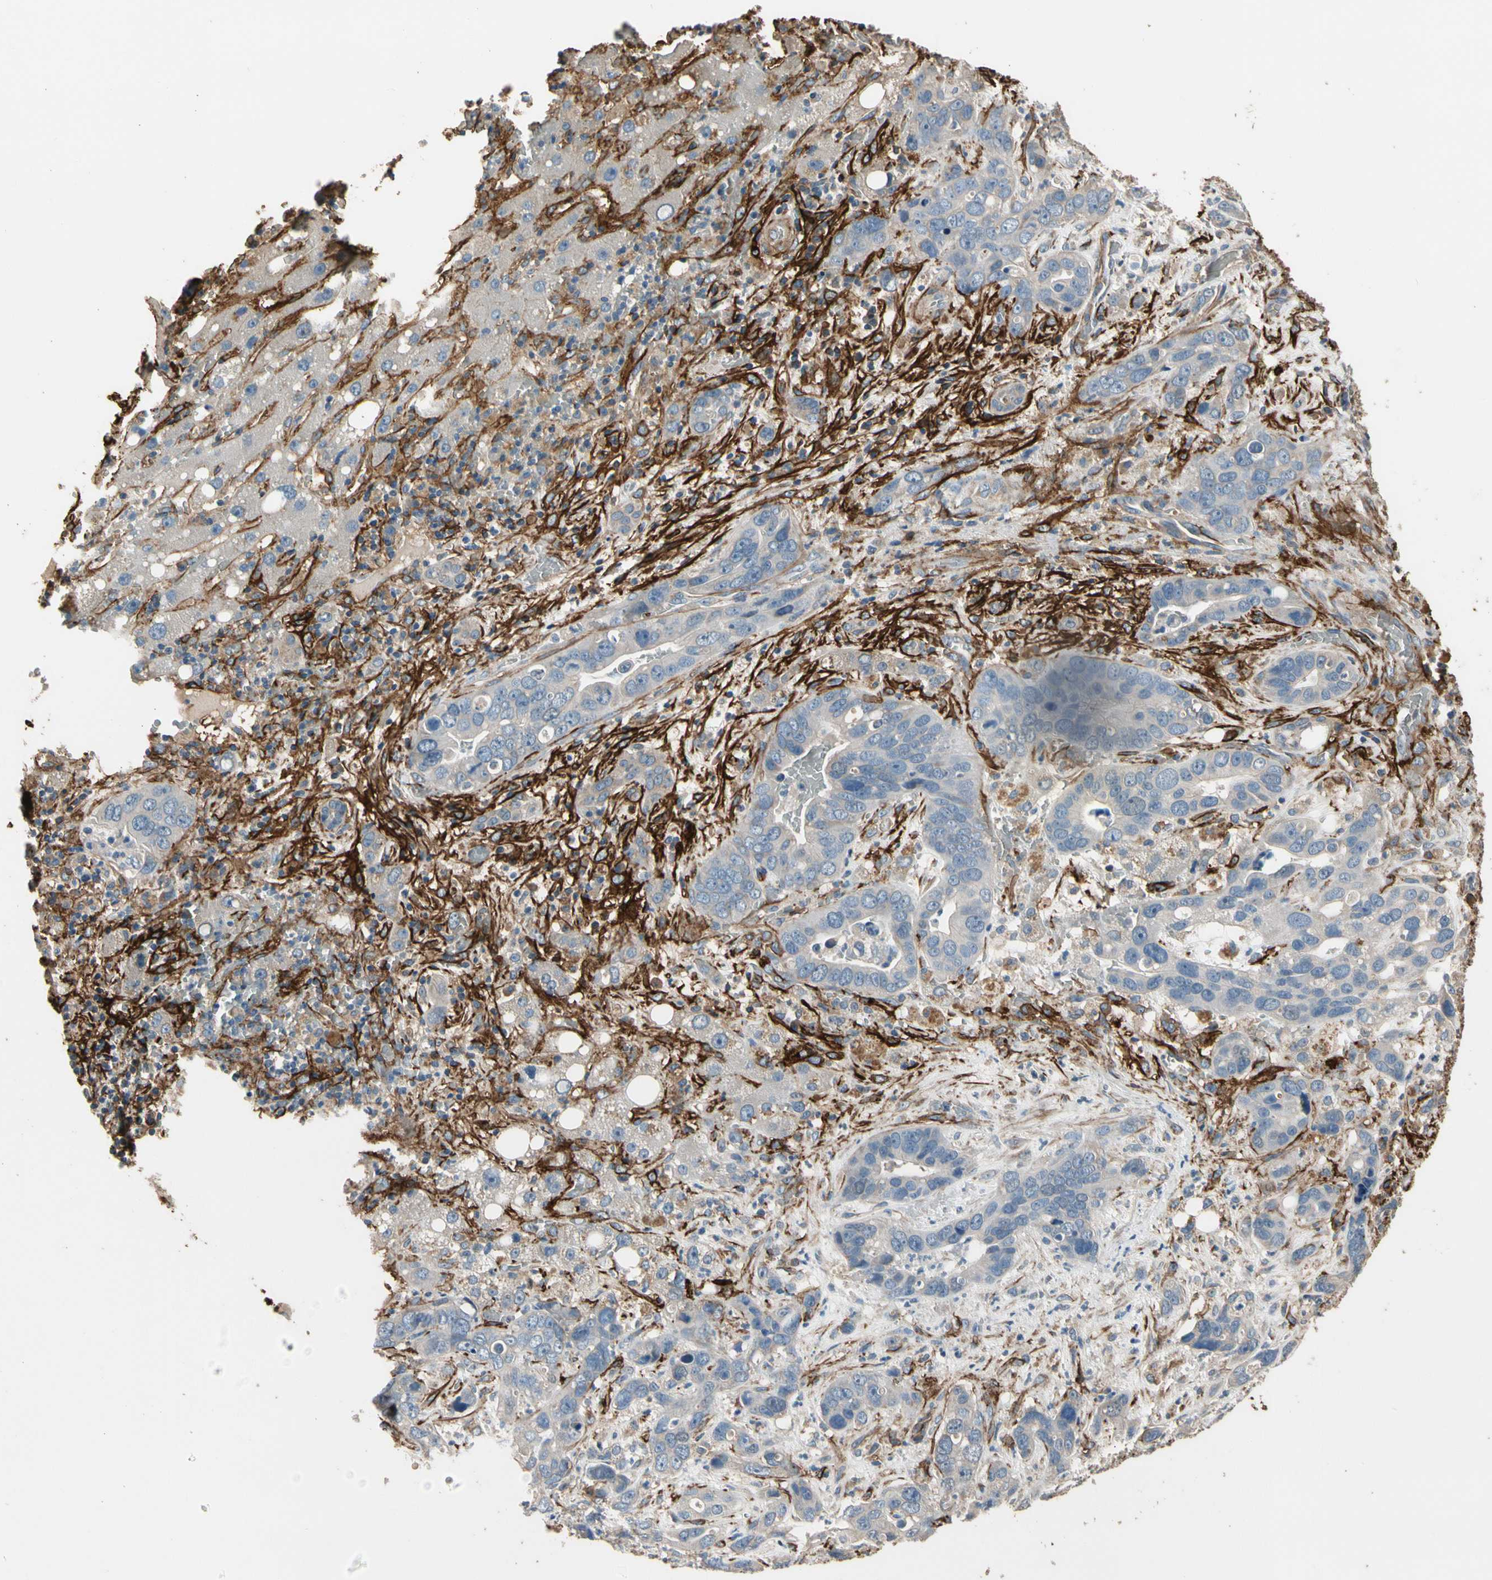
{"staining": {"intensity": "weak", "quantity": ">75%", "location": "cytoplasmic/membranous"}, "tissue": "liver cancer", "cell_type": "Tumor cells", "image_type": "cancer", "snomed": [{"axis": "morphology", "description": "Cholangiocarcinoma"}, {"axis": "topography", "description": "Liver"}], "caption": "Liver cholangiocarcinoma stained for a protein (brown) reveals weak cytoplasmic/membranous positive positivity in about >75% of tumor cells.", "gene": "SUSD2", "patient": {"sex": "female", "age": 65}}